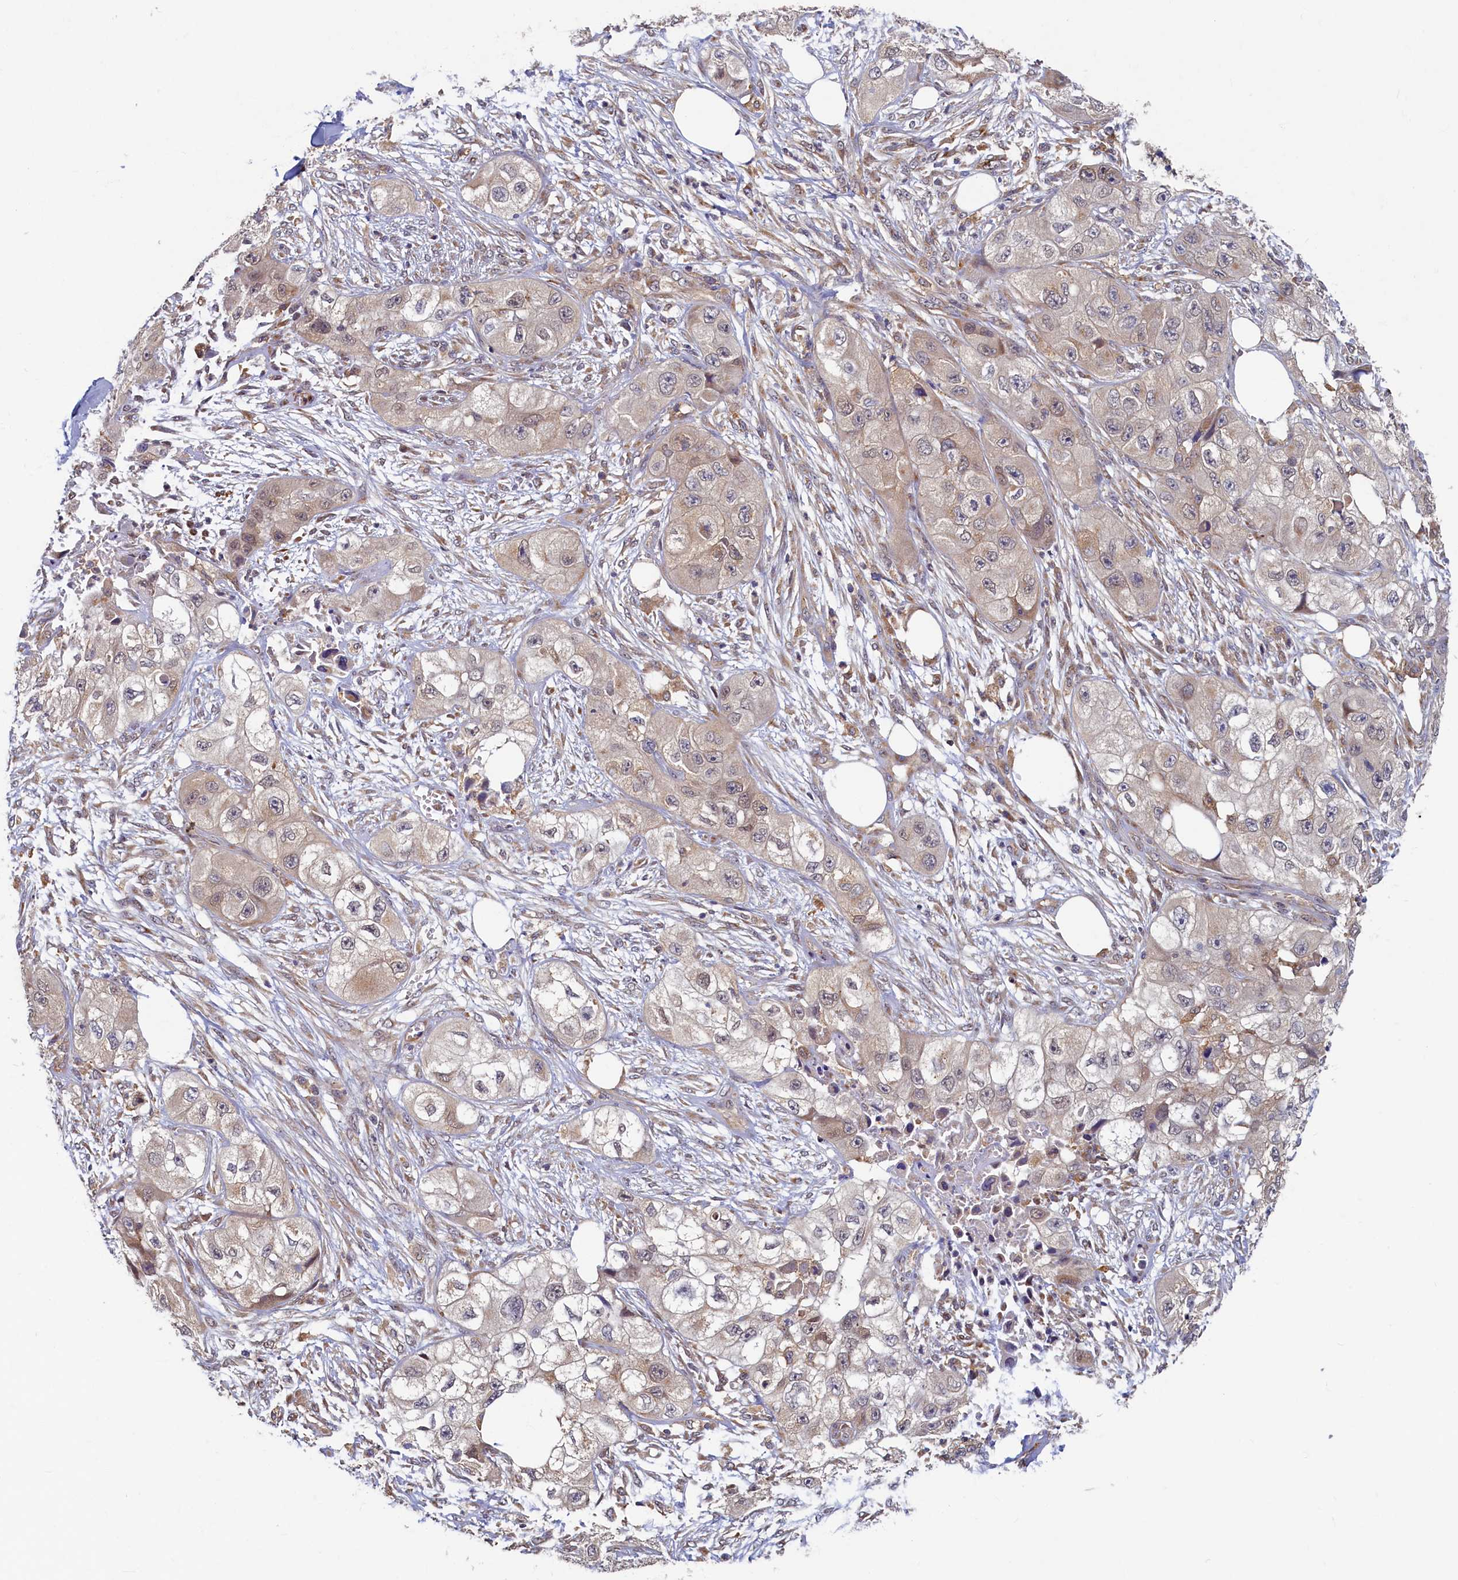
{"staining": {"intensity": "weak", "quantity": "25%-75%", "location": "cytoplasmic/membranous"}, "tissue": "skin cancer", "cell_type": "Tumor cells", "image_type": "cancer", "snomed": [{"axis": "morphology", "description": "Squamous cell carcinoma, NOS"}, {"axis": "topography", "description": "Skin"}, {"axis": "topography", "description": "Subcutis"}], "caption": "Brown immunohistochemical staining in human skin cancer (squamous cell carcinoma) reveals weak cytoplasmic/membranous positivity in about 25%-75% of tumor cells.", "gene": "STX12", "patient": {"sex": "male", "age": 73}}